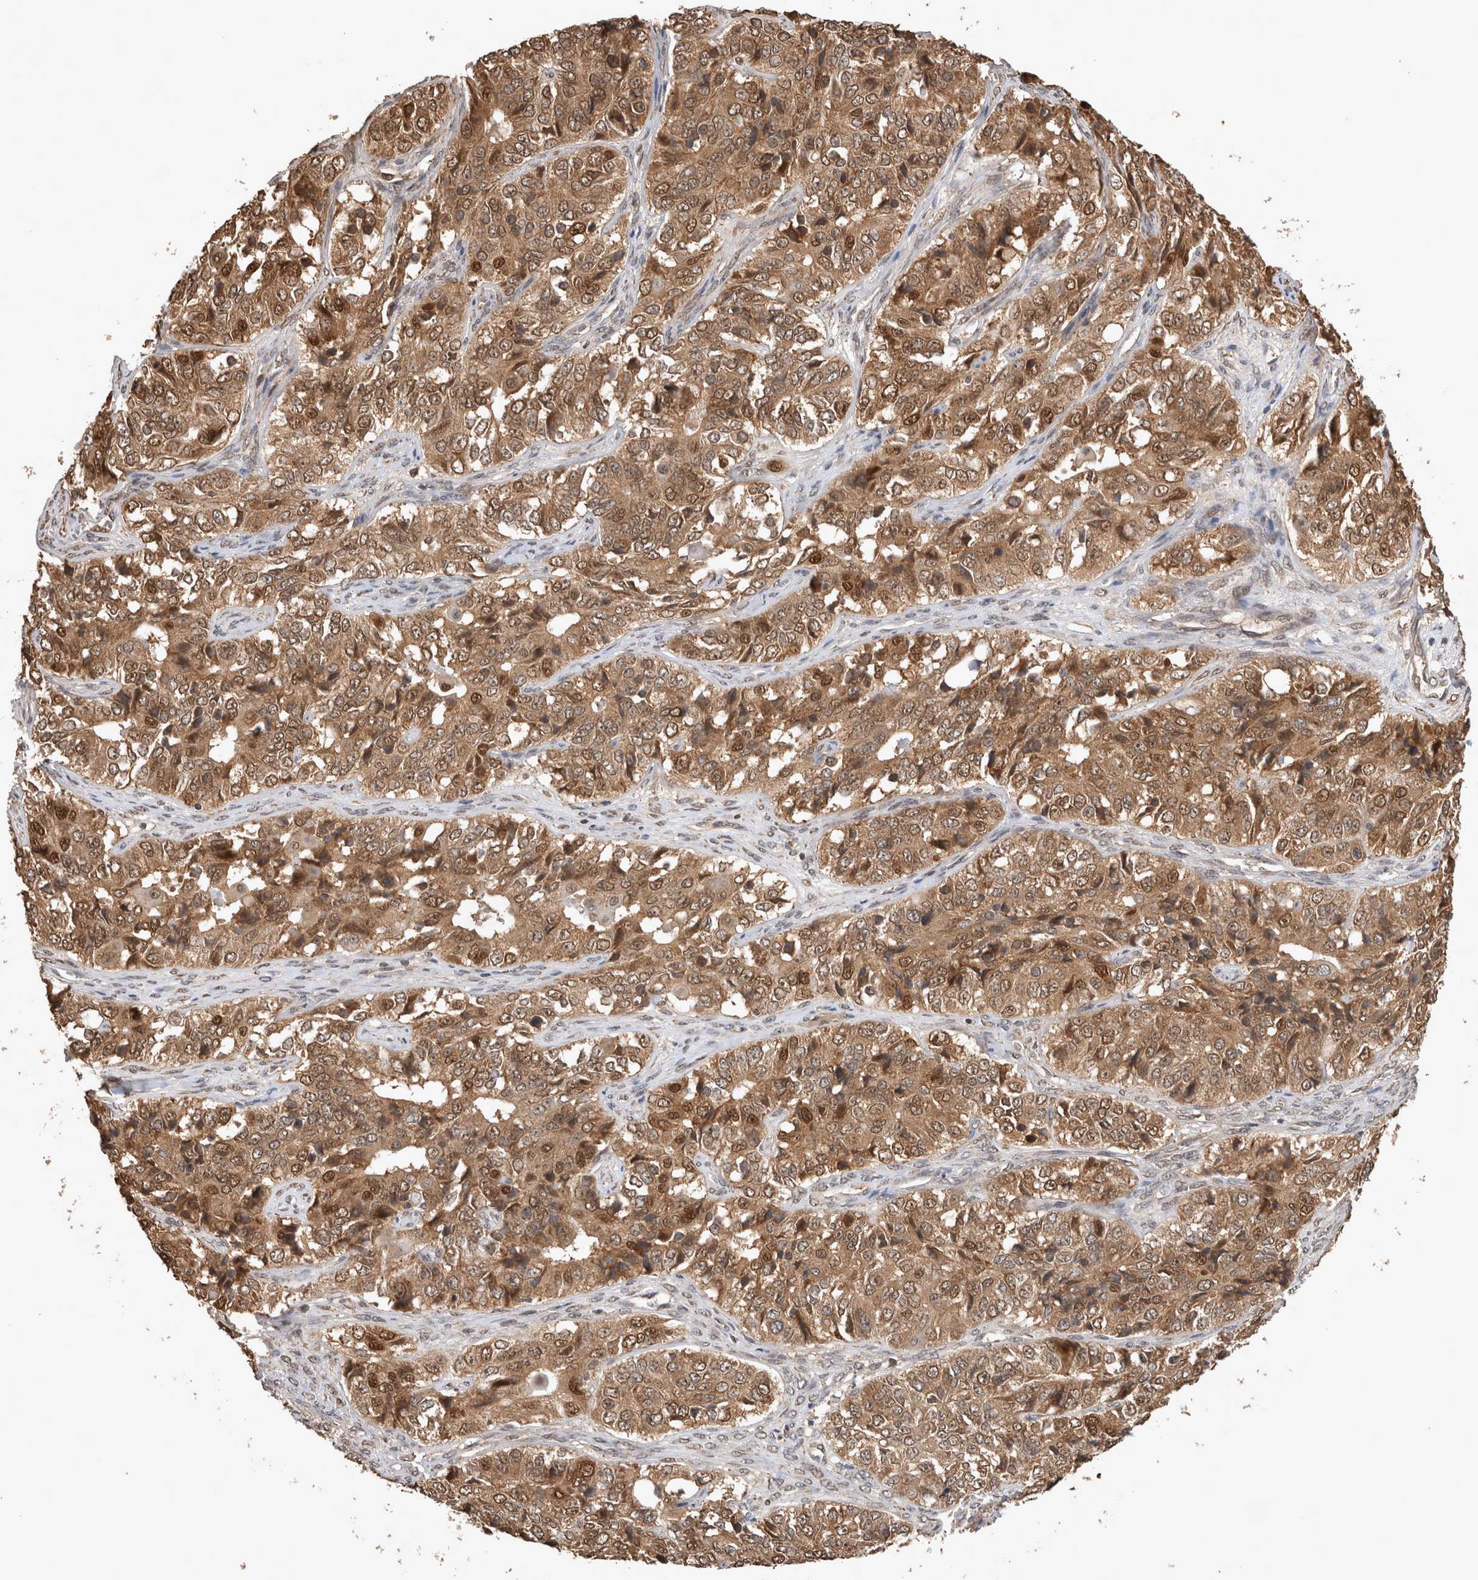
{"staining": {"intensity": "moderate", "quantity": ">75%", "location": "cytoplasmic/membranous,nuclear"}, "tissue": "ovarian cancer", "cell_type": "Tumor cells", "image_type": "cancer", "snomed": [{"axis": "morphology", "description": "Carcinoma, endometroid"}, {"axis": "topography", "description": "Ovary"}], "caption": "Human ovarian cancer stained with a brown dye shows moderate cytoplasmic/membranous and nuclear positive positivity in about >75% of tumor cells.", "gene": "OTUD7B", "patient": {"sex": "female", "age": 51}}